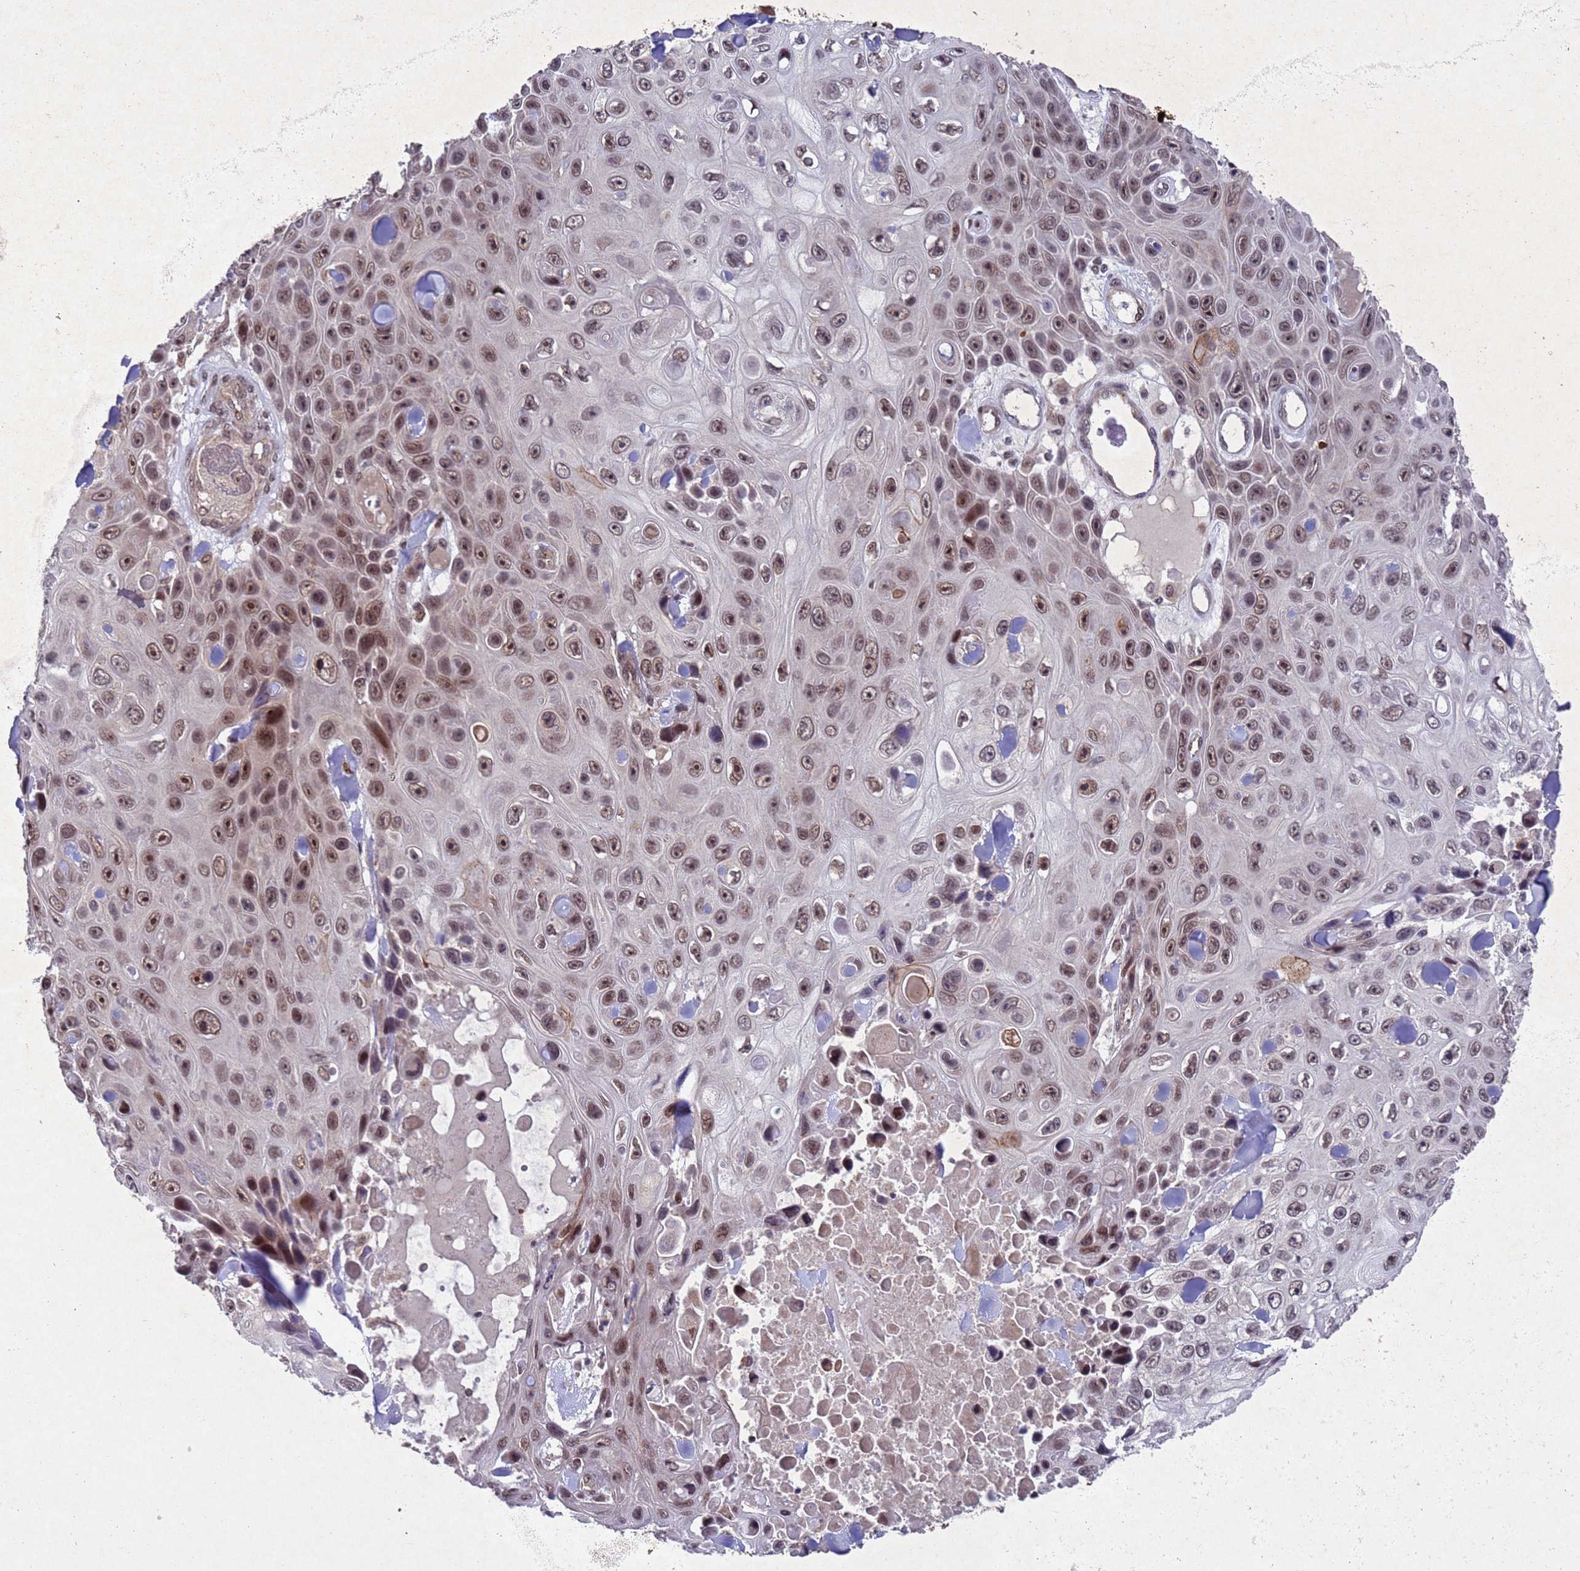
{"staining": {"intensity": "moderate", "quantity": ">75%", "location": "nuclear"}, "tissue": "skin cancer", "cell_type": "Tumor cells", "image_type": "cancer", "snomed": [{"axis": "morphology", "description": "Squamous cell carcinoma, NOS"}, {"axis": "topography", "description": "Skin"}], "caption": "Squamous cell carcinoma (skin) stained with a protein marker shows moderate staining in tumor cells.", "gene": "TBK1", "patient": {"sex": "male", "age": 82}}